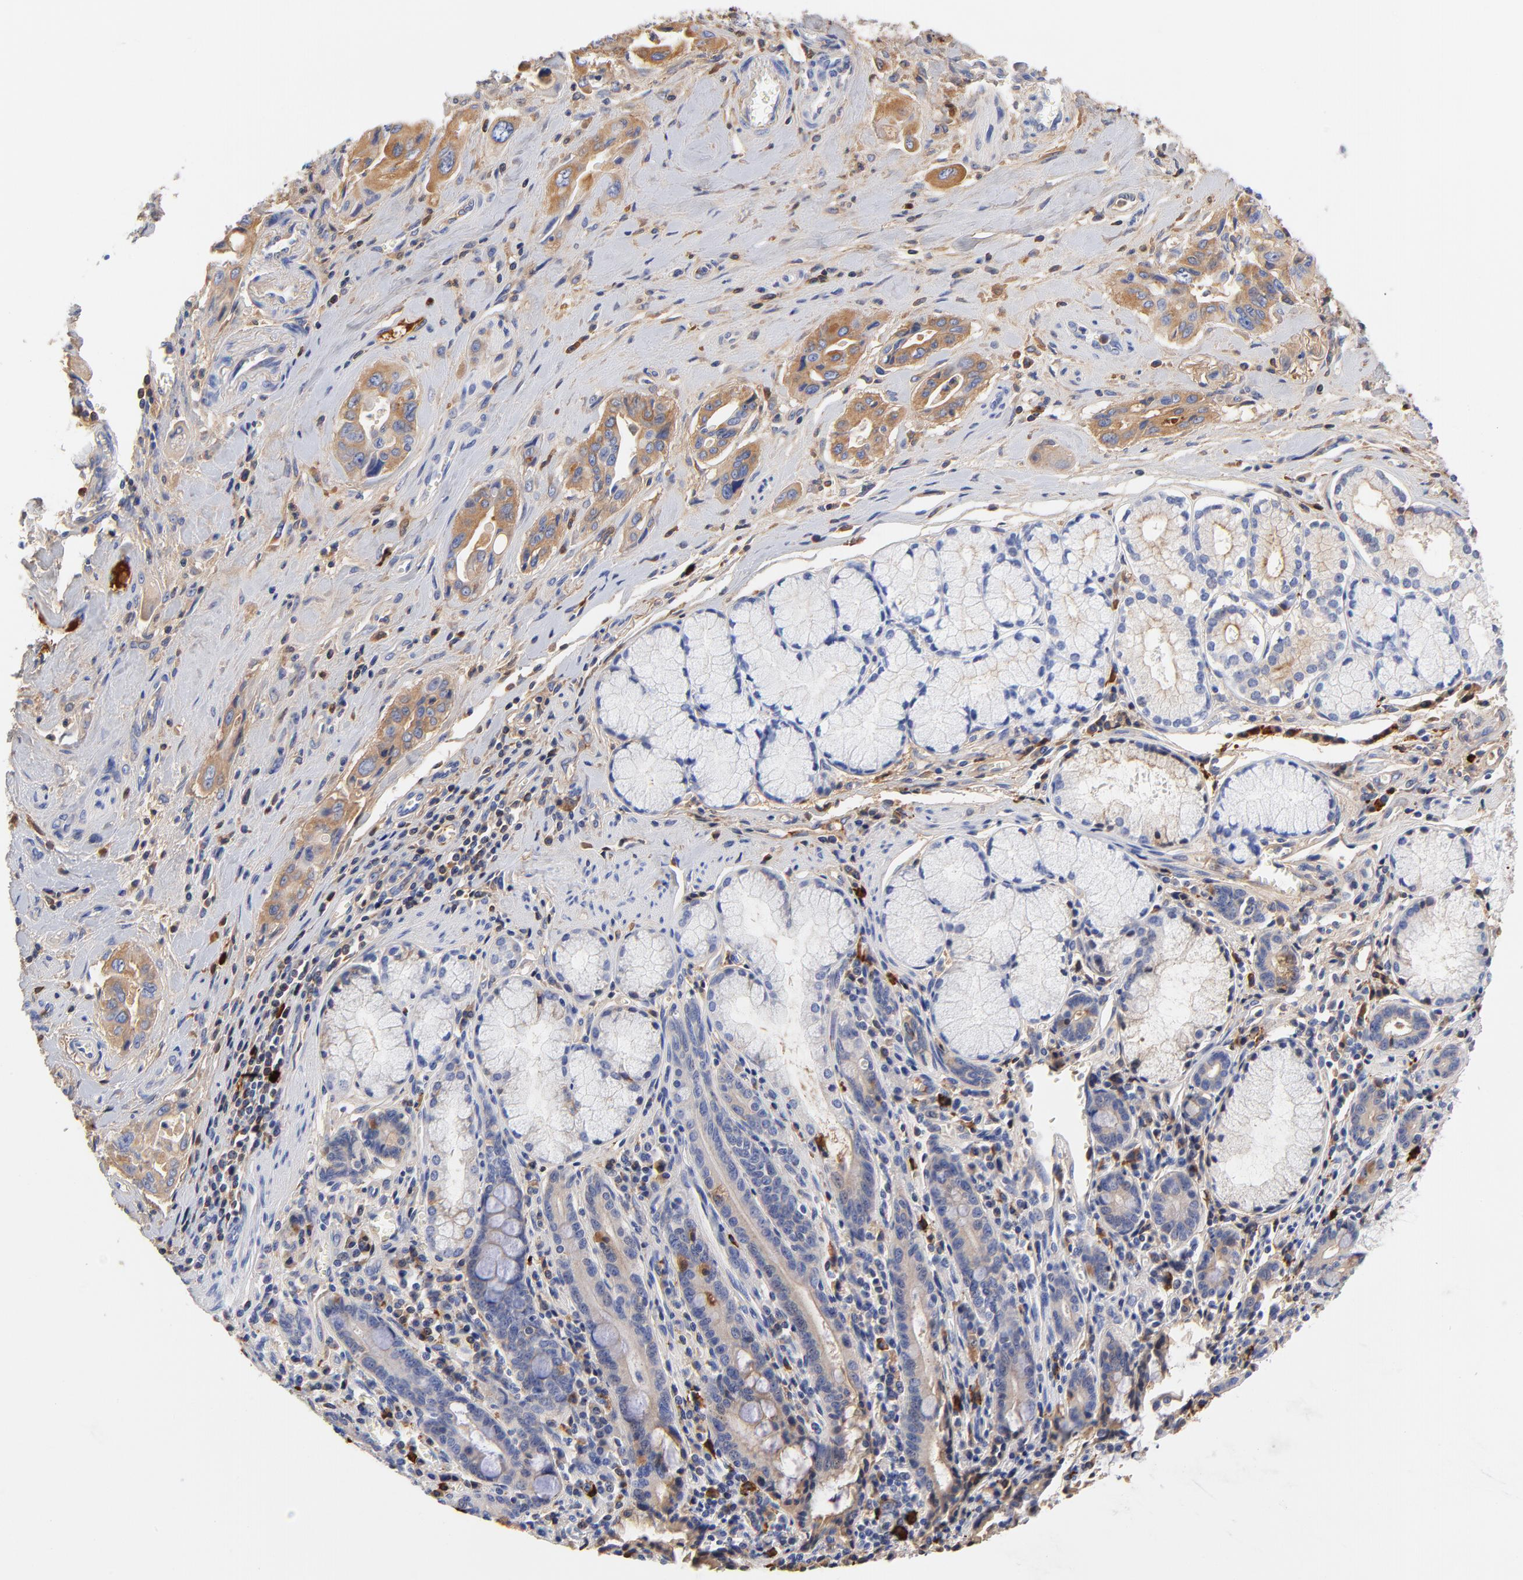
{"staining": {"intensity": "moderate", "quantity": ">75%", "location": "cytoplasmic/membranous"}, "tissue": "pancreatic cancer", "cell_type": "Tumor cells", "image_type": "cancer", "snomed": [{"axis": "morphology", "description": "Adenocarcinoma, NOS"}, {"axis": "topography", "description": "Pancreas"}], "caption": "Protein staining of adenocarcinoma (pancreatic) tissue exhibits moderate cytoplasmic/membranous staining in about >75% of tumor cells. (DAB (3,3'-diaminobenzidine) IHC, brown staining for protein, blue staining for nuclei).", "gene": "IGLV3-10", "patient": {"sex": "male", "age": 77}}